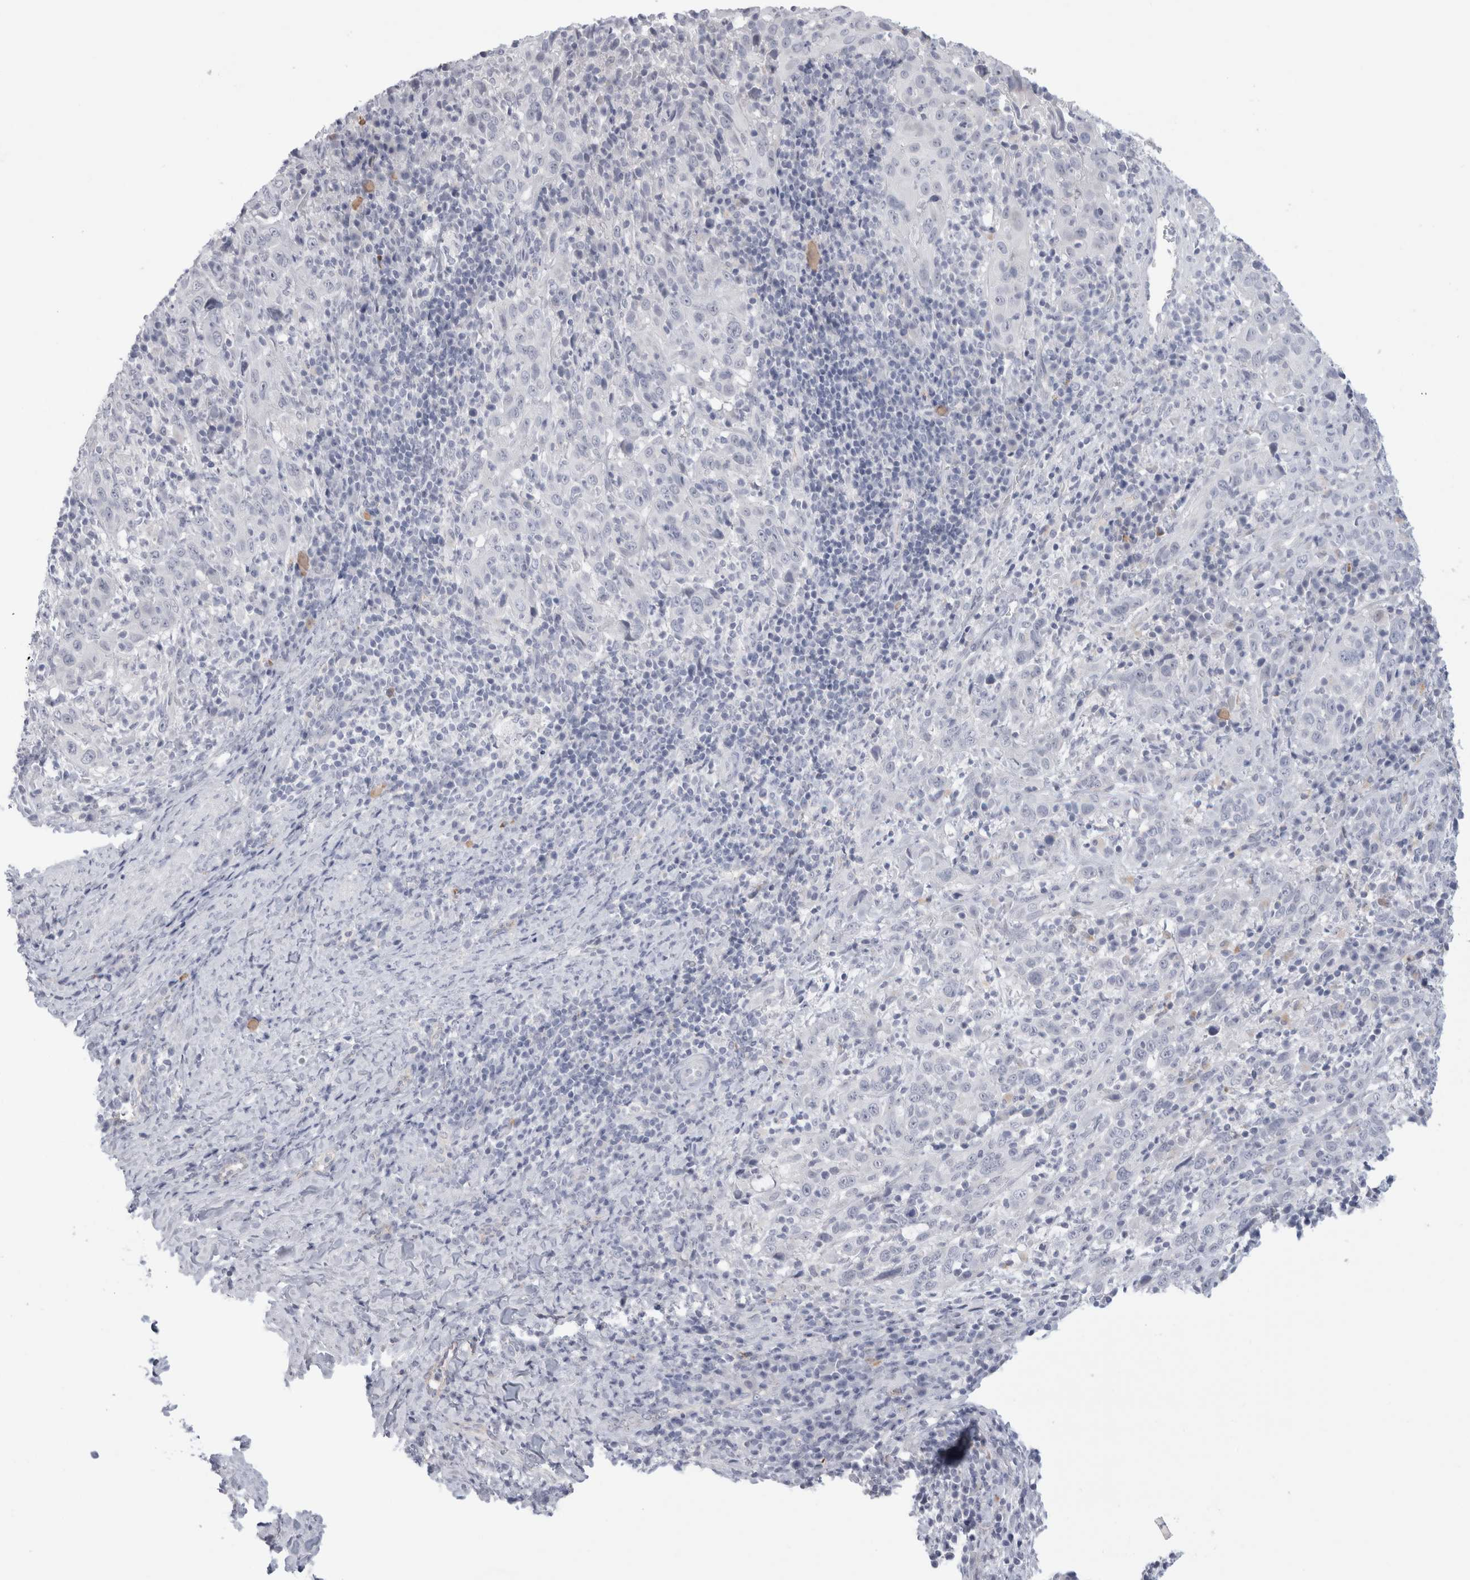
{"staining": {"intensity": "negative", "quantity": "none", "location": "none"}, "tissue": "cervical cancer", "cell_type": "Tumor cells", "image_type": "cancer", "snomed": [{"axis": "morphology", "description": "Squamous cell carcinoma, NOS"}, {"axis": "topography", "description": "Cervix"}], "caption": "This photomicrograph is of cervical squamous cell carcinoma stained with immunohistochemistry to label a protein in brown with the nuclei are counter-stained blue. There is no staining in tumor cells.", "gene": "ANKMY1", "patient": {"sex": "female", "age": 46}}